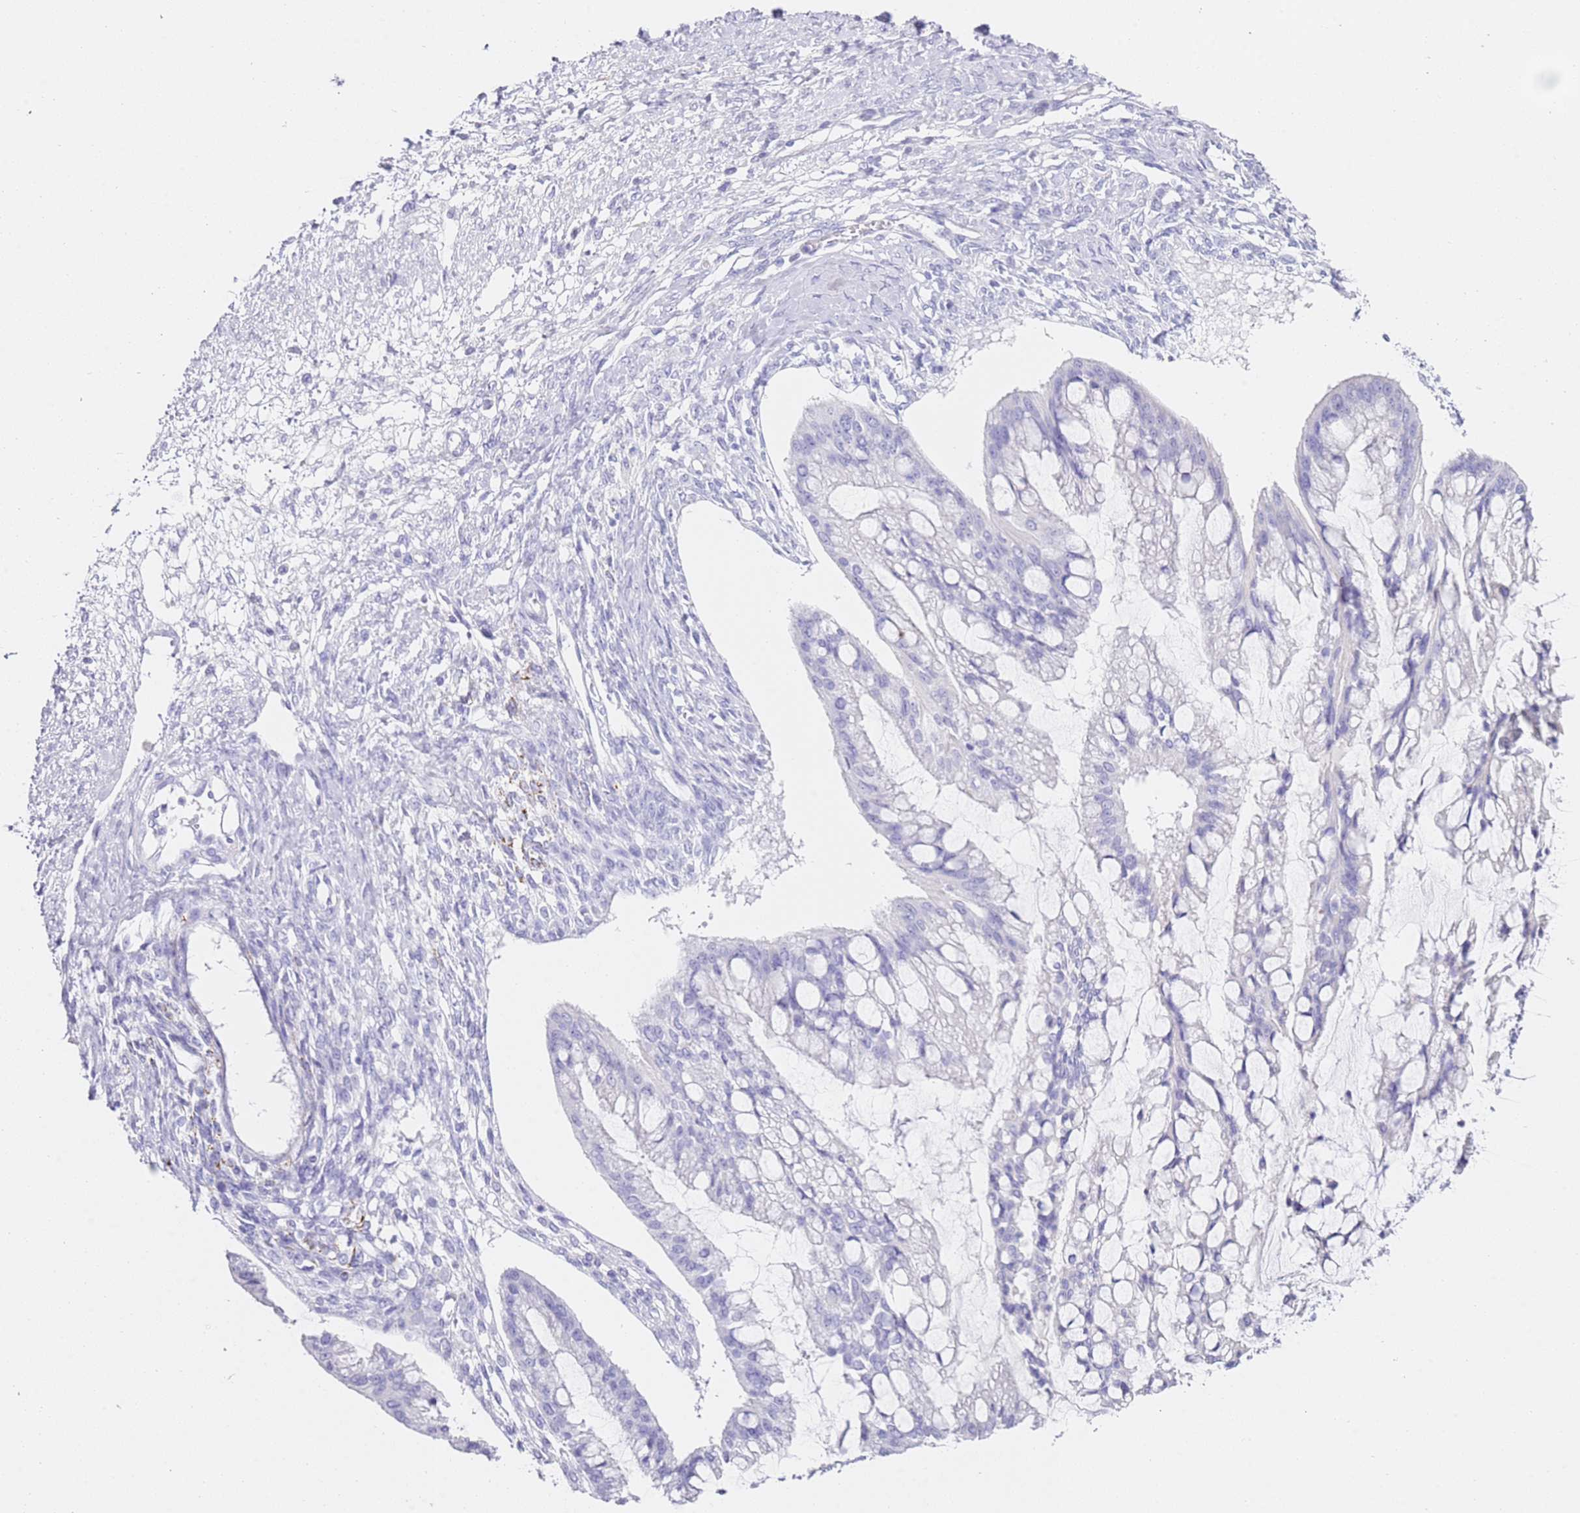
{"staining": {"intensity": "negative", "quantity": "none", "location": "none"}, "tissue": "ovarian cancer", "cell_type": "Tumor cells", "image_type": "cancer", "snomed": [{"axis": "morphology", "description": "Cystadenocarcinoma, mucinous, NOS"}, {"axis": "topography", "description": "Ovary"}], "caption": "The micrograph displays no significant expression in tumor cells of ovarian cancer (mucinous cystadenocarcinoma).", "gene": "PTBP2", "patient": {"sex": "female", "age": 73}}